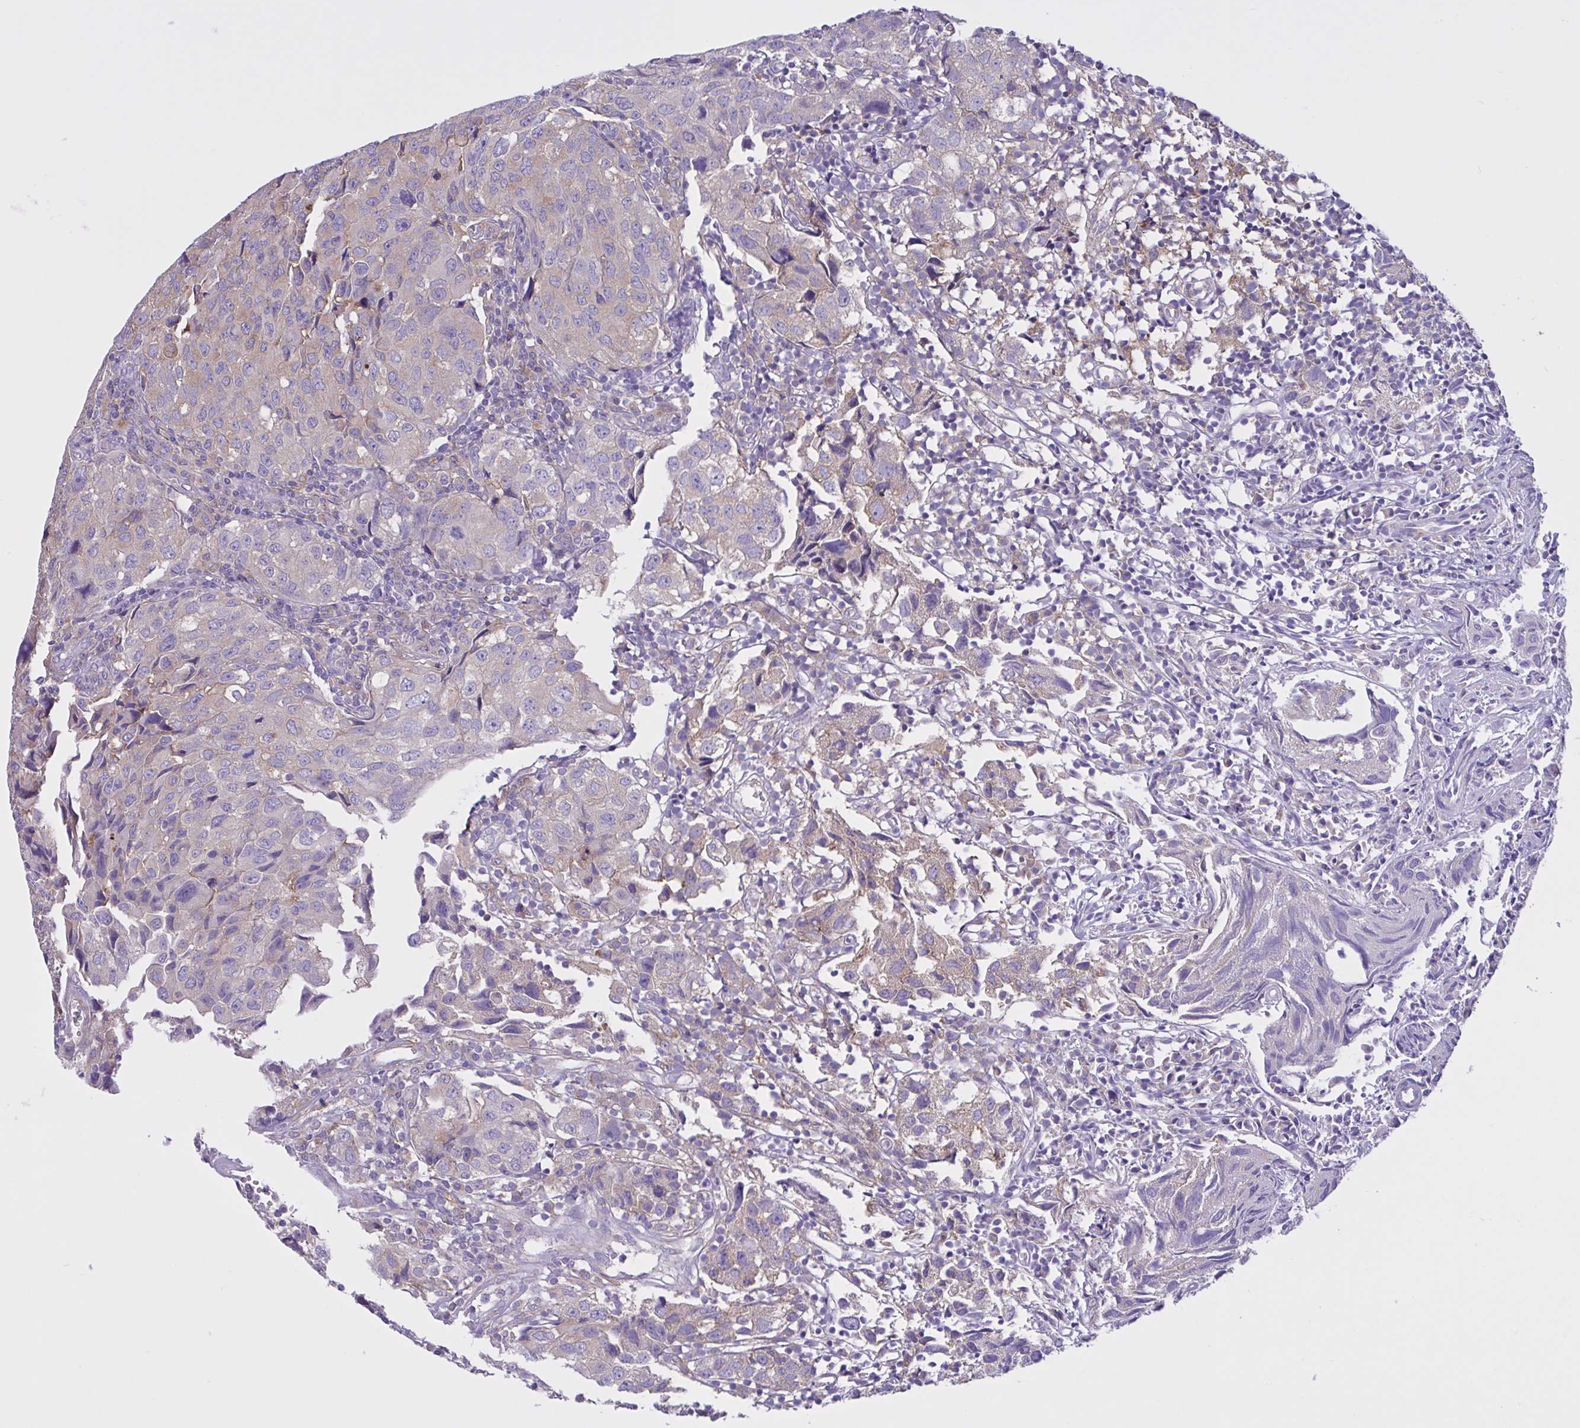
{"staining": {"intensity": "weak", "quantity": "<25%", "location": "cytoplasmic/membranous"}, "tissue": "urothelial cancer", "cell_type": "Tumor cells", "image_type": "cancer", "snomed": [{"axis": "morphology", "description": "Urothelial carcinoma, High grade"}, {"axis": "topography", "description": "Urinary bladder"}], "caption": "The immunohistochemistry (IHC) photomicrograph has no significant positivity in tumor cells of urothelial cancer tissue.", "gene": "OR51M1", "patient": {"sex": "female", "age": 75}}